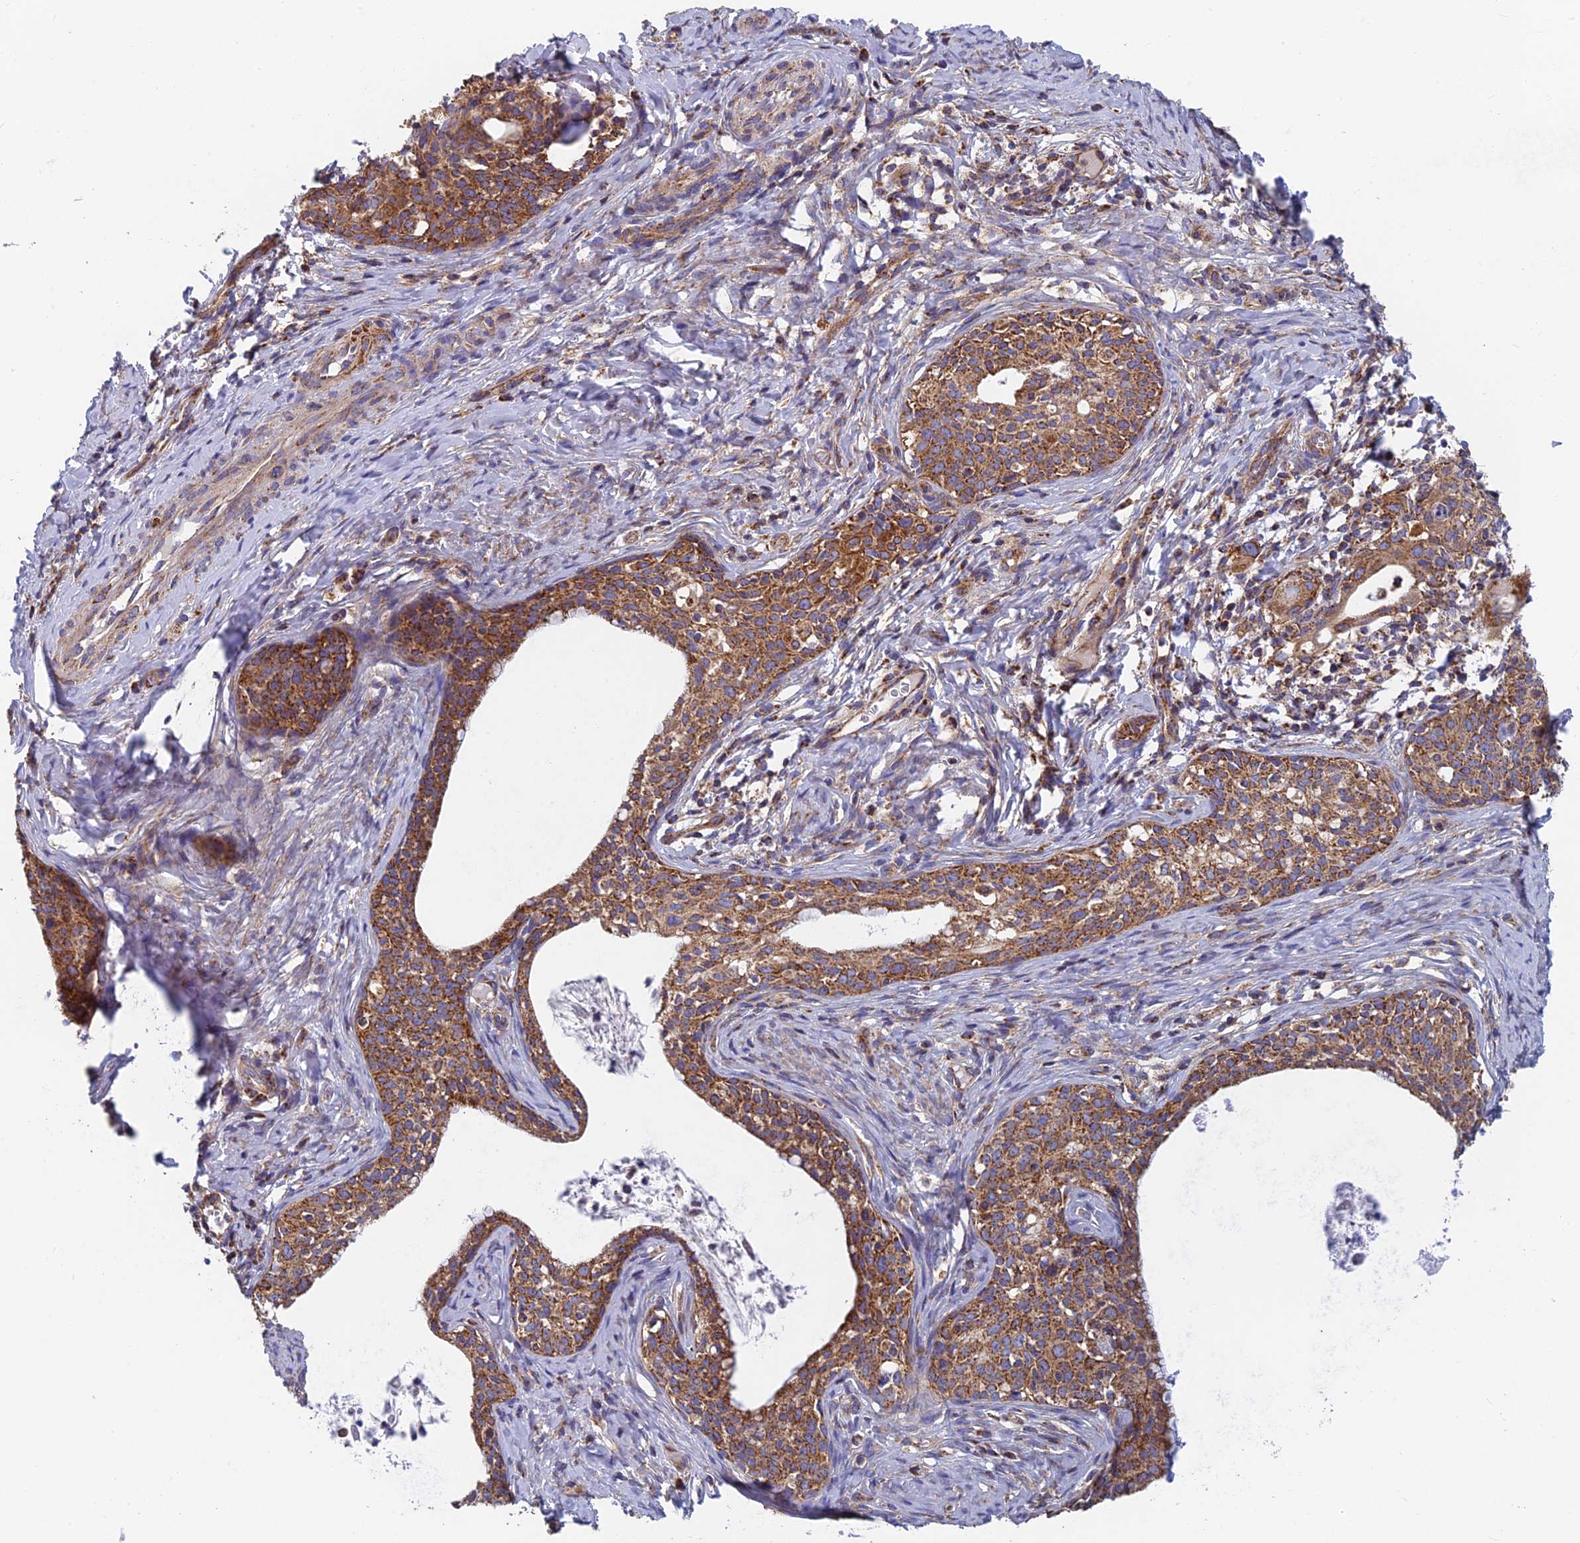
{"staining": {"intensity": "moderate", "quantity": ">75%", "location": "cytoplasmic/membranous"}, "tissue": "cervical cancer", "cell_type": "Tumor cells", "image_type": "cancer", "snomed": [{"axis": "morphology", "description": "Squamous cell carcinoma, NOS"}, {"axis": "topography", "description": "Cervix"}], "caption": "Immunohistochemistry (IHC) image of neoplastic tissue: squamous cell carcinoma (cervical) stained using immunohistochemistry exhibits medium levels of moderate protein expression localized specifically in the cytoplasmic/membranous of tumor cells, appearing as a cytoplasmic/membranous brown color.", "gene": "MRPS9", "patient": {"sex": "female", "age": 52}}